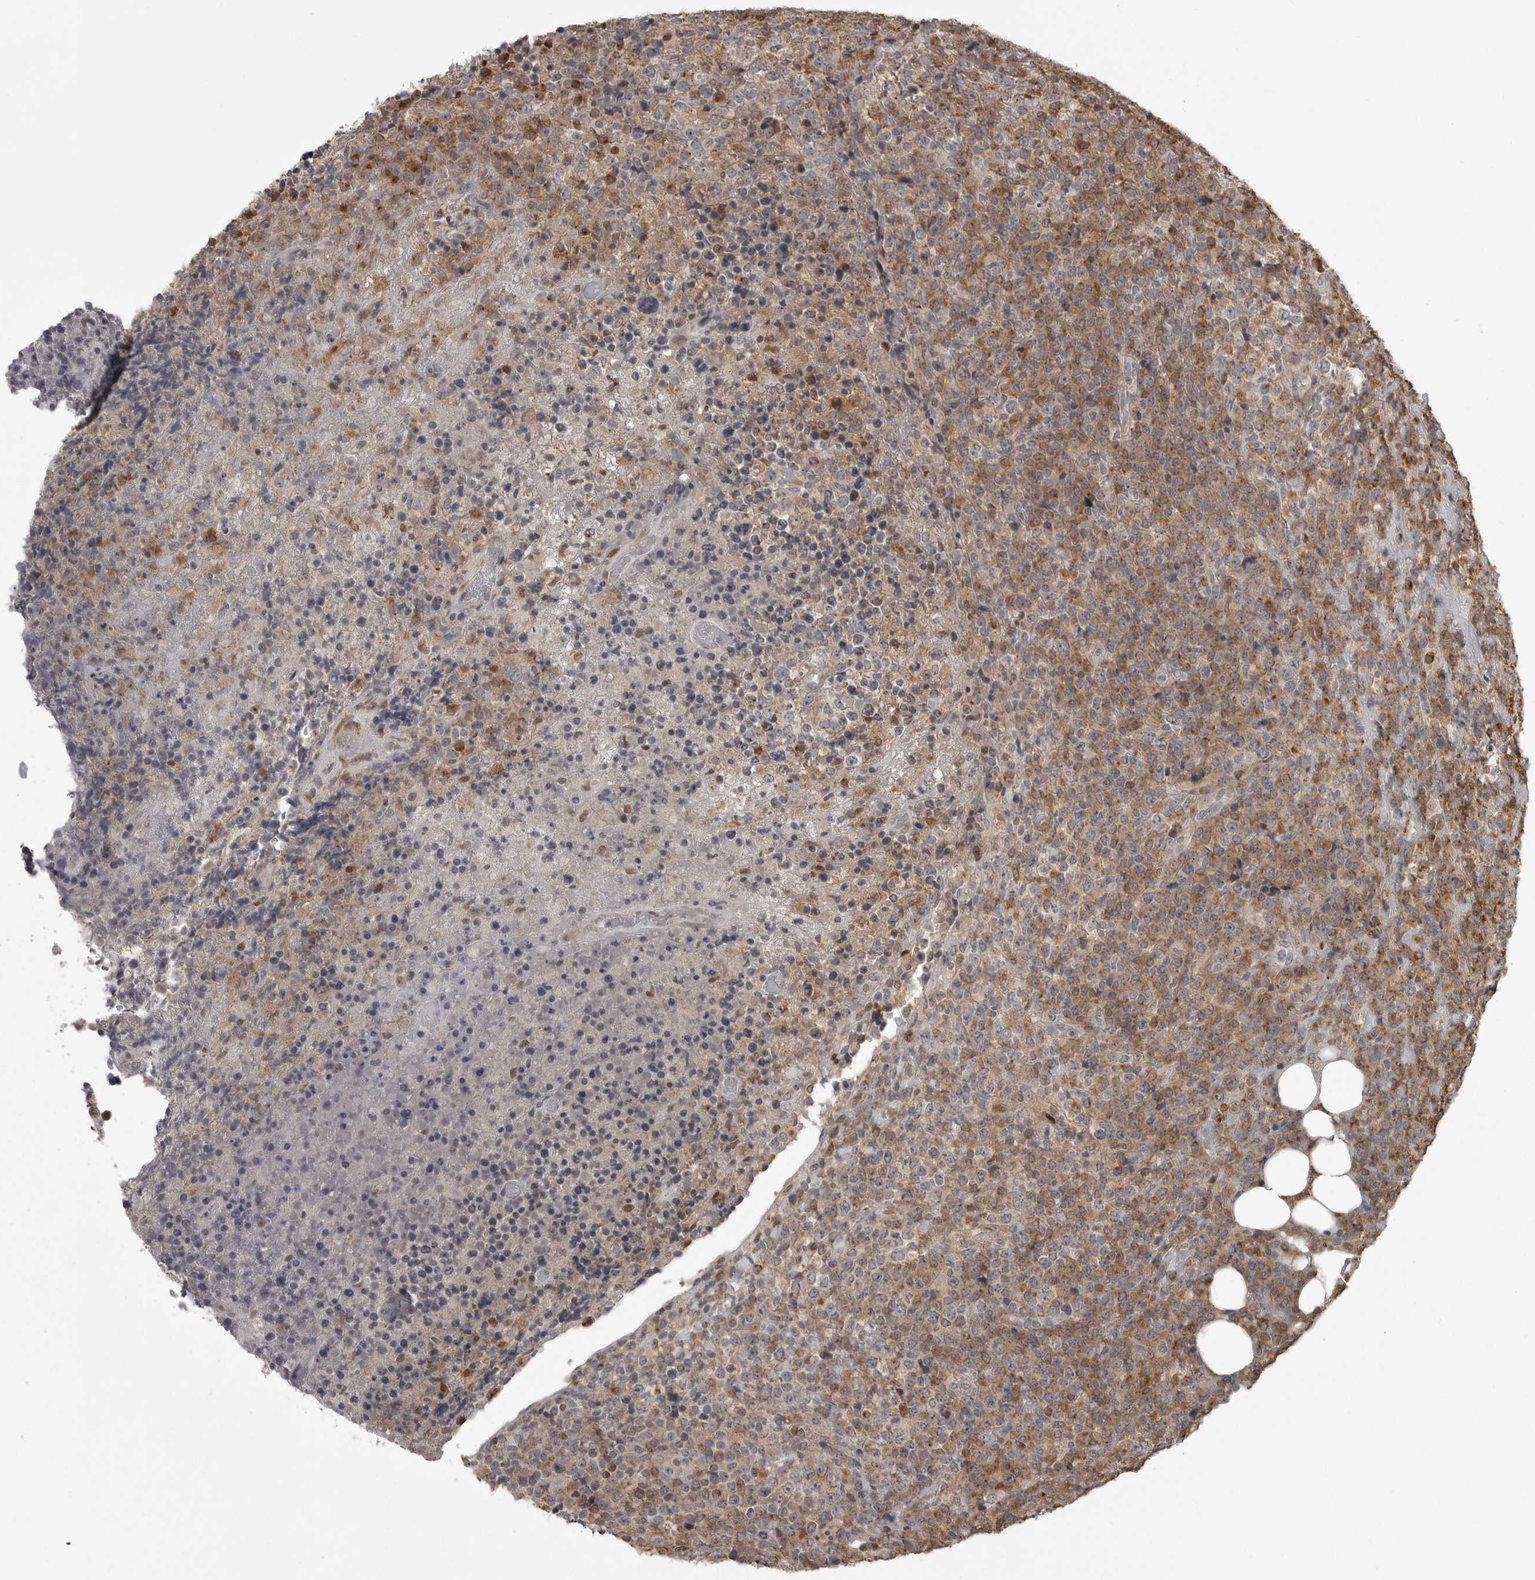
{"staining": {"intensity": "moderate", "quantity": ">75%", "location": "cytoplasmic/membranous"}, "tissue": "lymphoma", "cell_type": "Tumor cells", "image_type": "cancer", "snomed": [{"axis": "morphology", "description": "Malignant lymphoma, non-Hodgkin's type, High grade"}, {"axis": "topography", "description": "Lymph node"}], "caption": "Protein expression analysis of malignant lymphoma, non-Hodgkin's type (high-grade) displays moderate cytoplasmic/membranous positivity in approximately >75% of tumor cells.", "gene": "SNX16", "patient": {"sex": "male", "age": 13}}